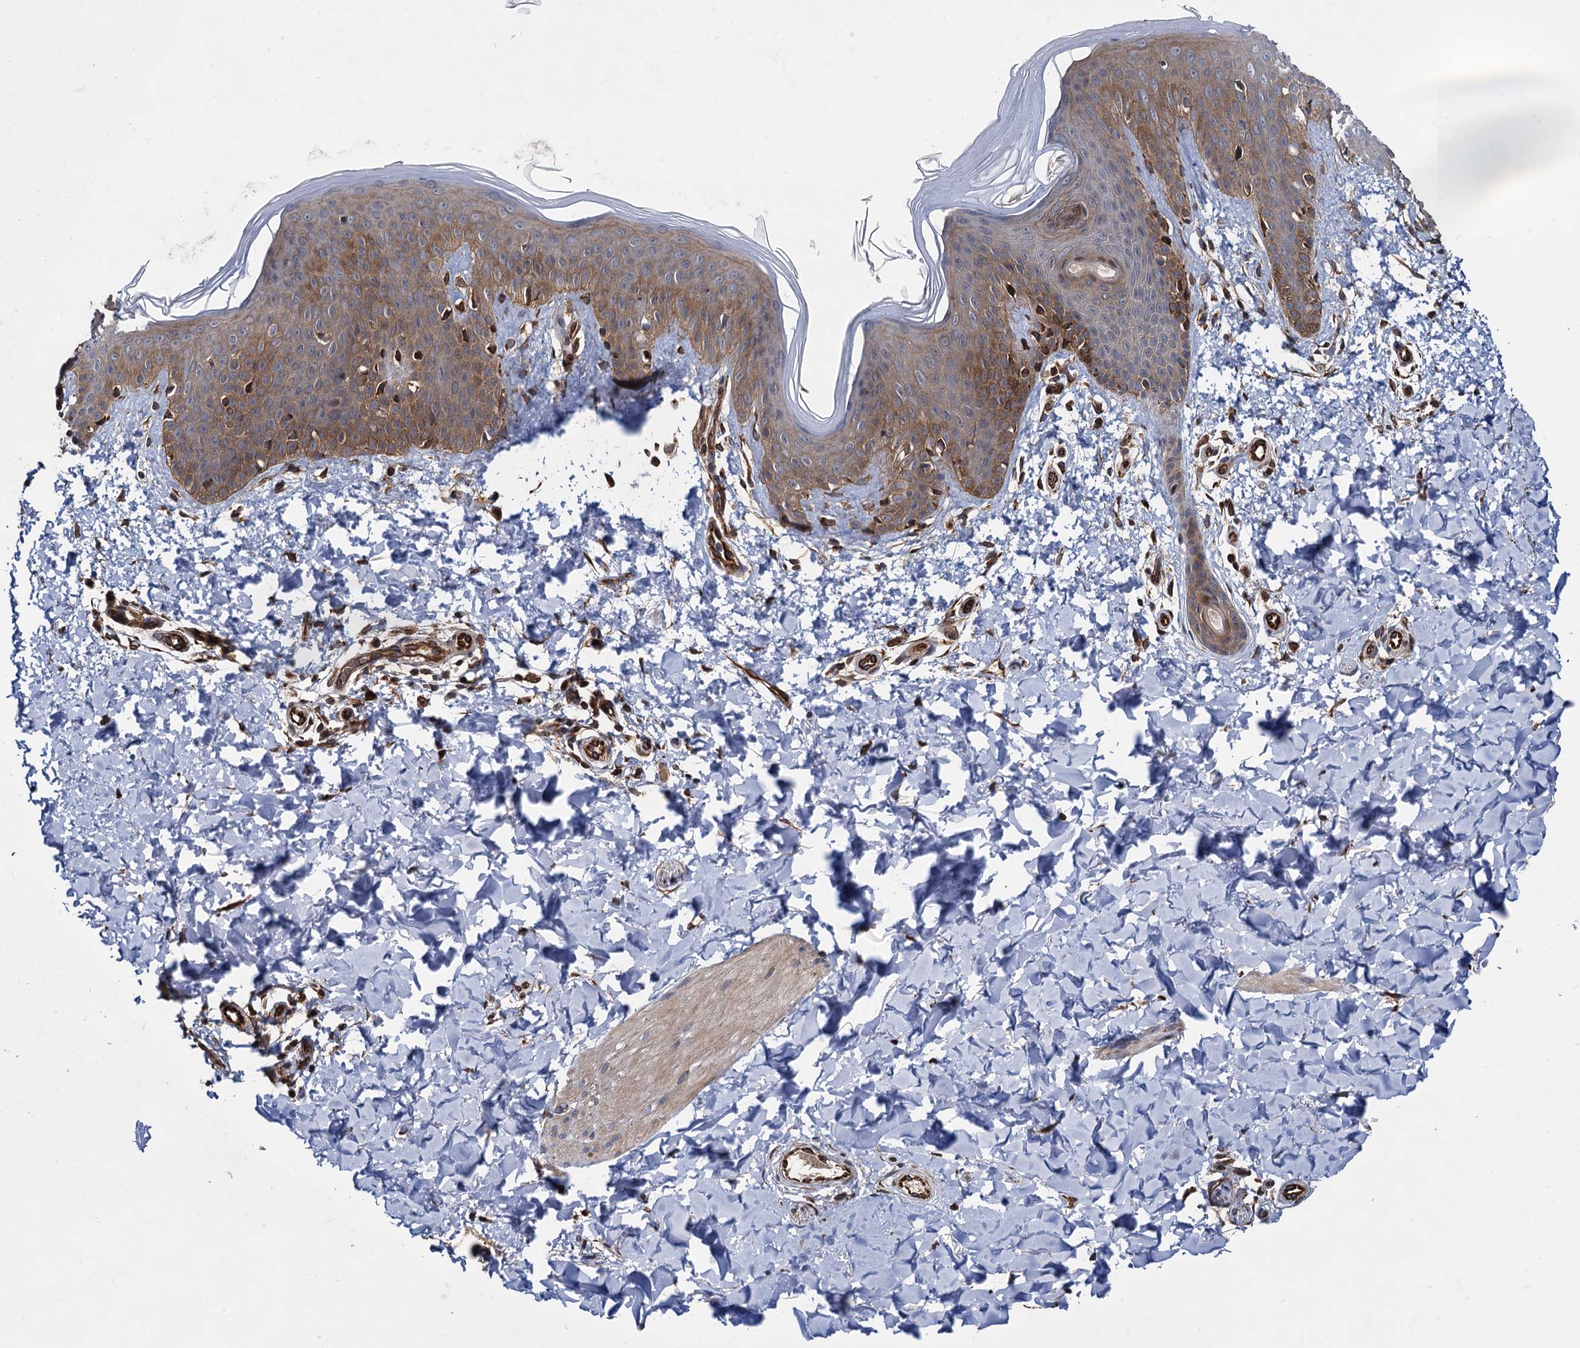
{"staining": {"intensity": "strong", "quantity": ">75%", "location": "cytoplasmic/membranous"}, "tissue": "skin", "cell_type": "Fibroblasts", "image_type": "normal", "snomed": [{"axis": "morphology", "description": "Normal tissue, NOS"}, {"axis": "topography", "description": "Skin"}], "caption": "The immunohistochemical stain highlights strong cytoplasmic/membranous positivity in fibroblasts of normal skin.", "gene": "ZFYVE19", "patient": {"sex": "male", "age": 36}}